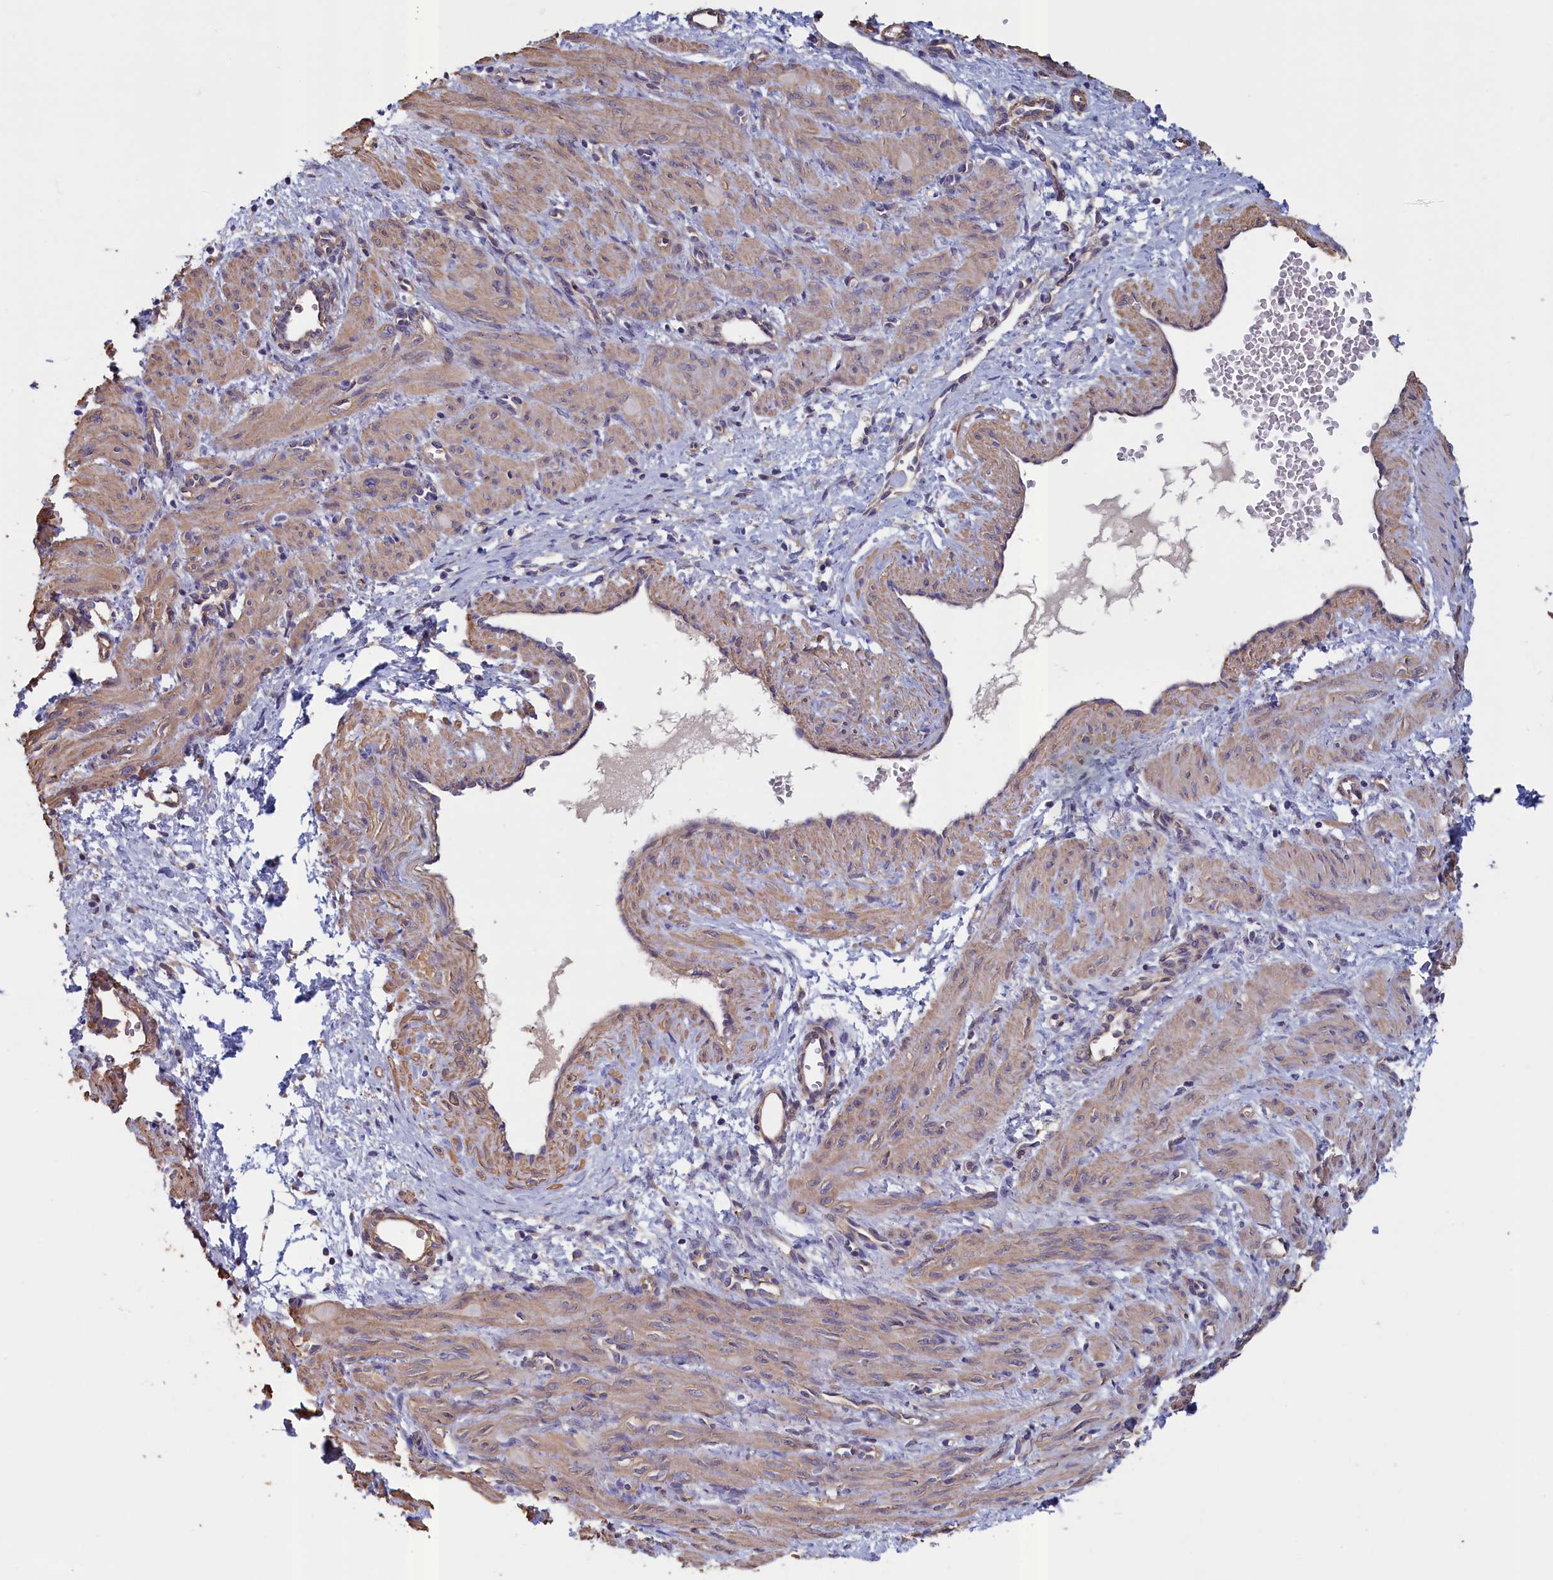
{"staining": {"intensity": "moderate", "quantity": "25%-75%", "location": "cytoplasmic/membranous"}, "tissue": "smooth muscle", "cell_type": "Smooth muscle cells", "image_type": "normal", "snomed": [{"axis": "morphology", "description": "Normal tissue, NOS"}, {"axis": "topography", "description": "Endometrium"}], "caption": "Protein analysis of benign smooth muscle displays moderate cytoplasmic/membranous expression in approximately 25%-75% of smooth muscle cells.", "gene": "ANKRD2", "patient": {"sex": "female", "age": 33}}